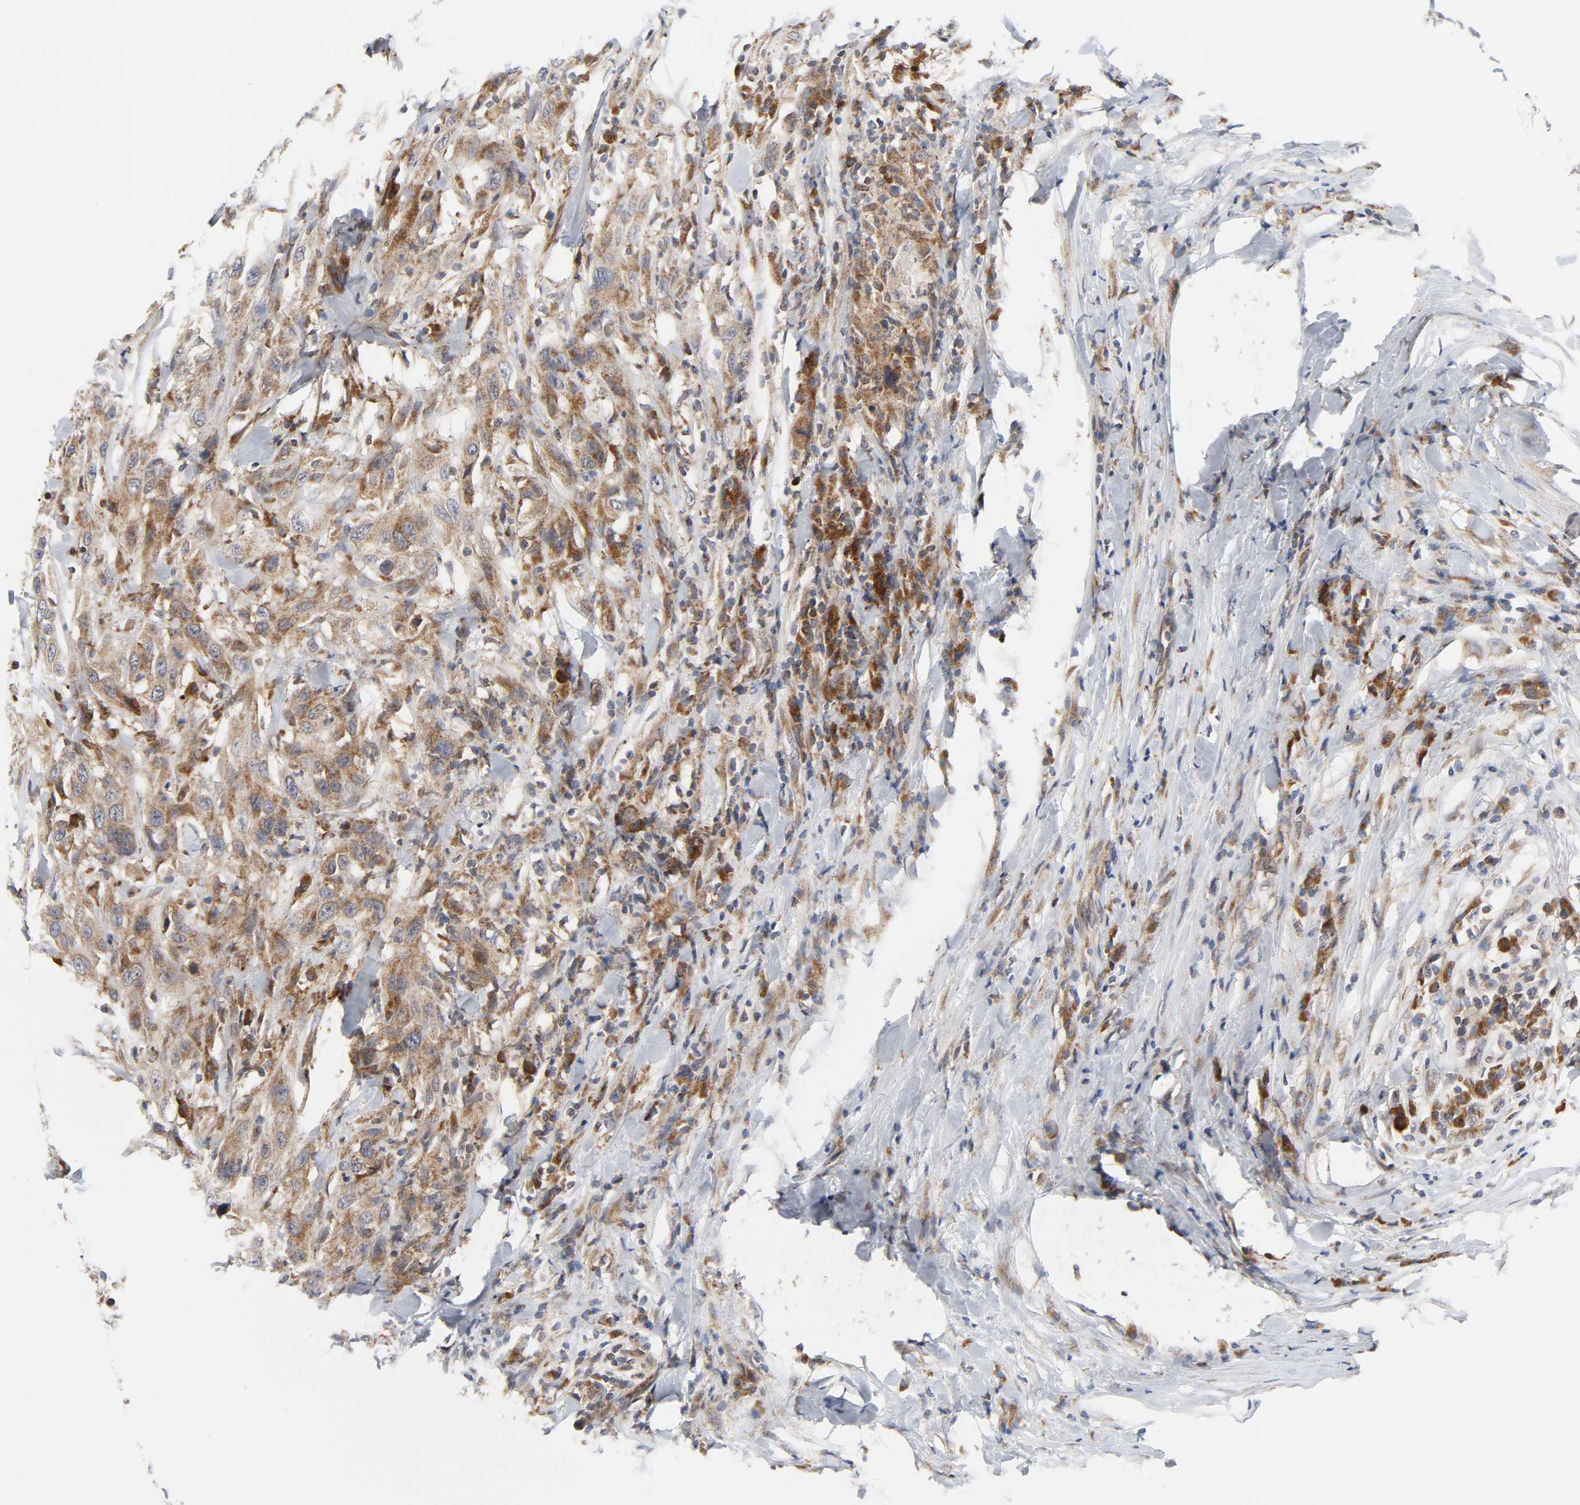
{"staining": {"intensity": "moderate", "quantity": ">75%", "location": "cytoplasmic/membranous"}, "tissue": "urothelial cancer", "cell_type": "Tumor cells", "image_type": "cancer", "snomed": [{"axis": "morphology", "description": "Urothelial carcinoma, High grade"}, {"axis": "topography", "description": "Urinary bladder"}], "caption": "About >75% of tumor cells in human urothelial cancer exhibit moderate cytoplasmic/membranous protein staining as visualized by brown immunohistochemical staining.", "gene": "BAX", "patient": {"sex": "male", "age": 61}}